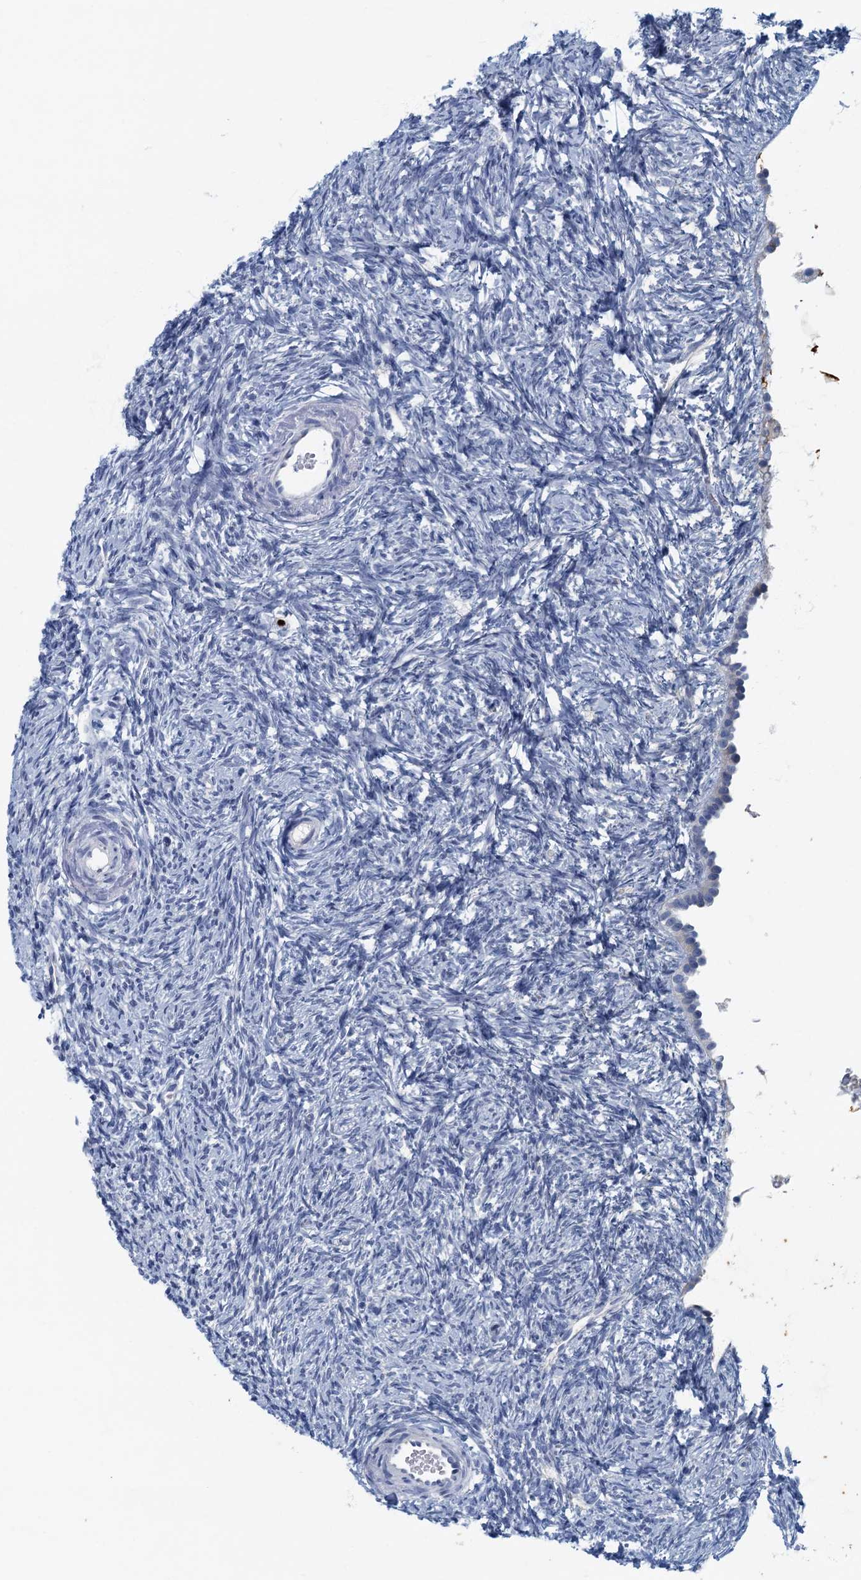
{"staining": {"intensity": "negative", "quantity": "none", "location": "none"}, "tissue": "ovary", "cell_type": "Ovarian stroma cells", "image_type": "normal", "snomed": [{"axis": "morphology", "description": "Normal tissue, NOS"}, {"axis": "topography", "description": "Ovary"}], "caption": "IHC histopathology image of normal human ovary stained for a protein (brown), which shows no expression in ovarian stroma cells. Nuclei are stained in blue.", "gene": "ANKDD1A", "patient": {"sex": "female", "age": 51}}